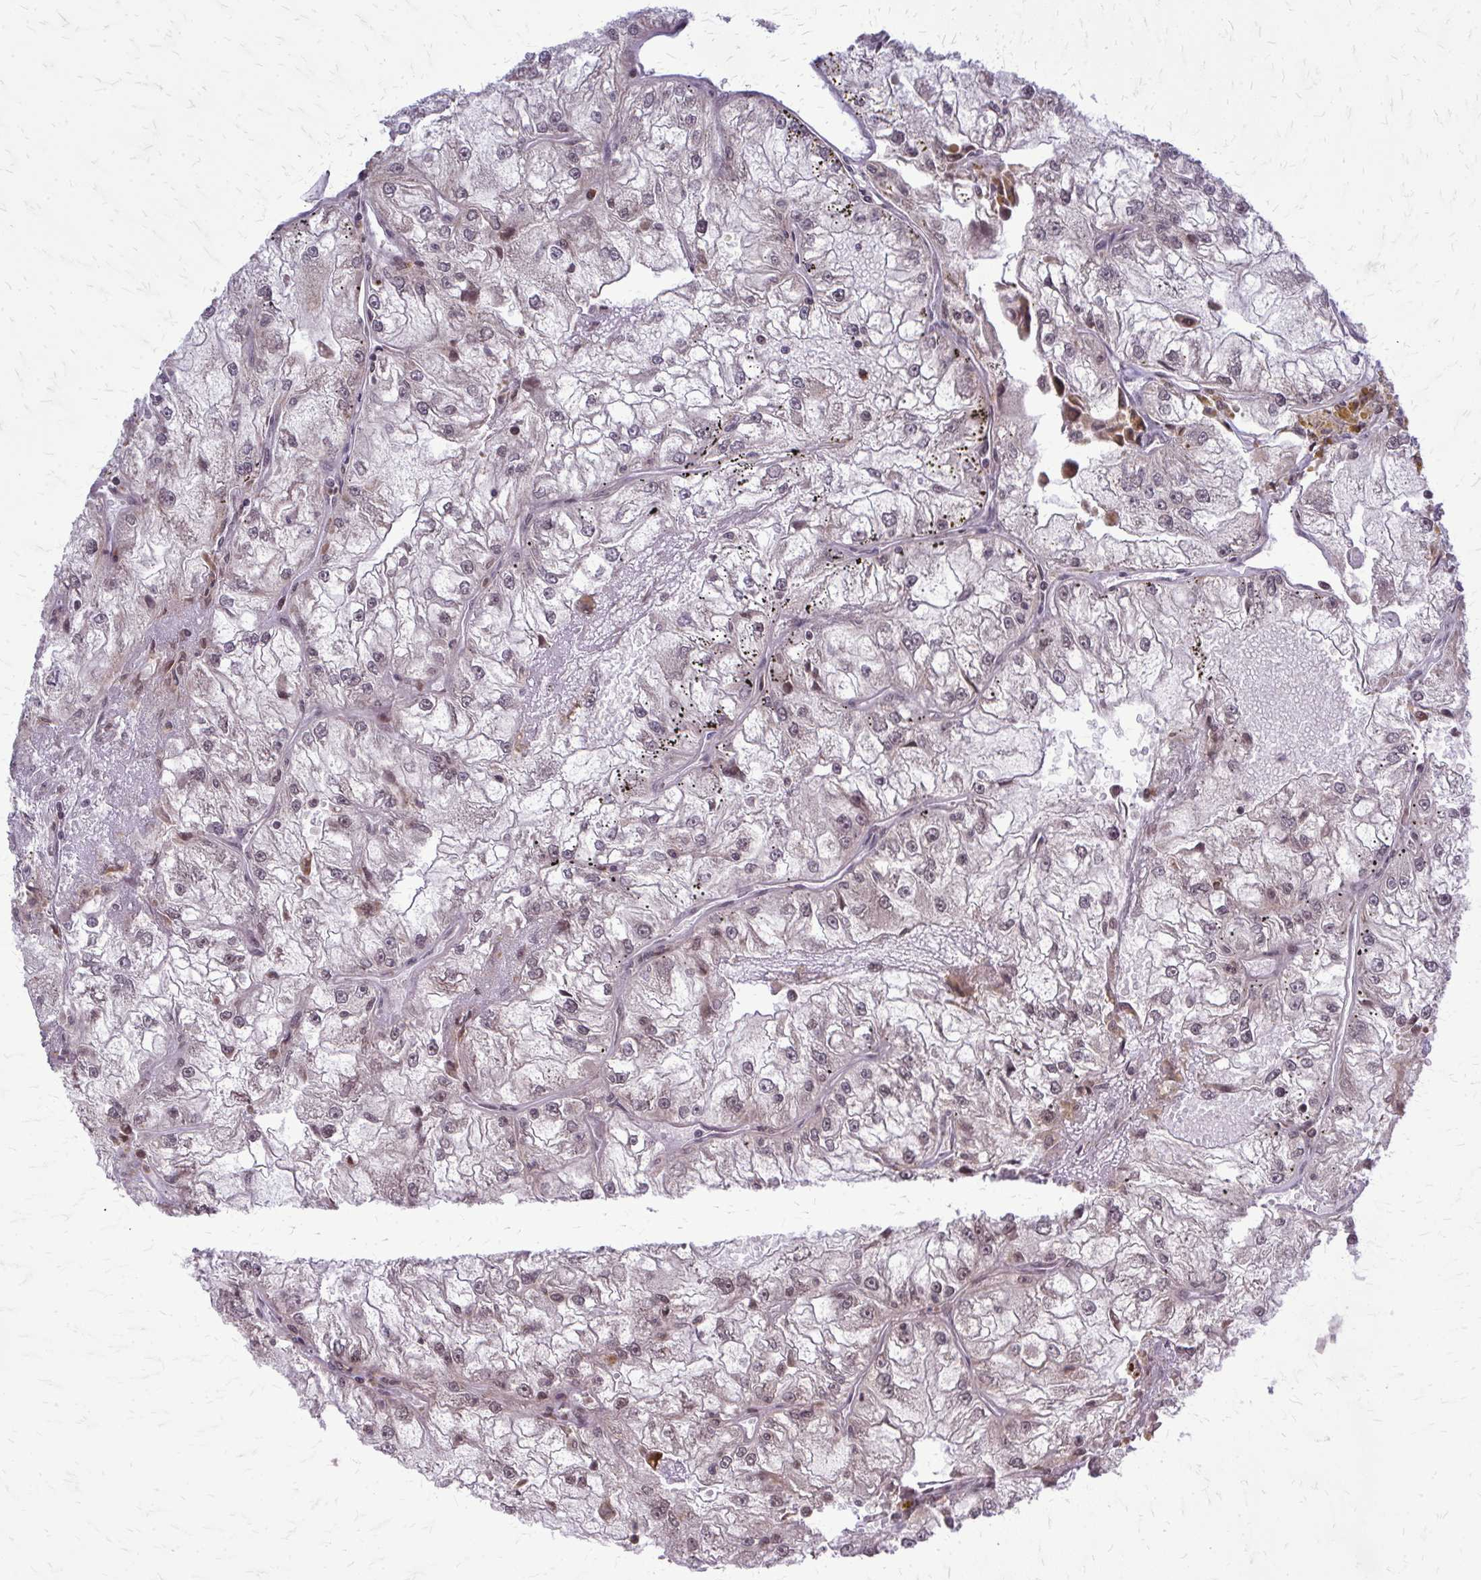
{"staining": {"intensity": "moderate", "quantity": "<25%", "location": "nuclear"}, "tissue": "renal cancer", "cell_type": "Tumor cells", "image_type": "cancer", "snomed": [{"axis": "morphology", "description": "Adenocarcinoma, NOS"}, {"axis": "topography", "description": "Kidney"}], "caption": "Renal cancer stained for a protein (brown) reveals moderate nuclear positive staining in about <25% of tumor cells.", "gene": "HDAC3", "patient": {"sex": "female", "age": 72}}